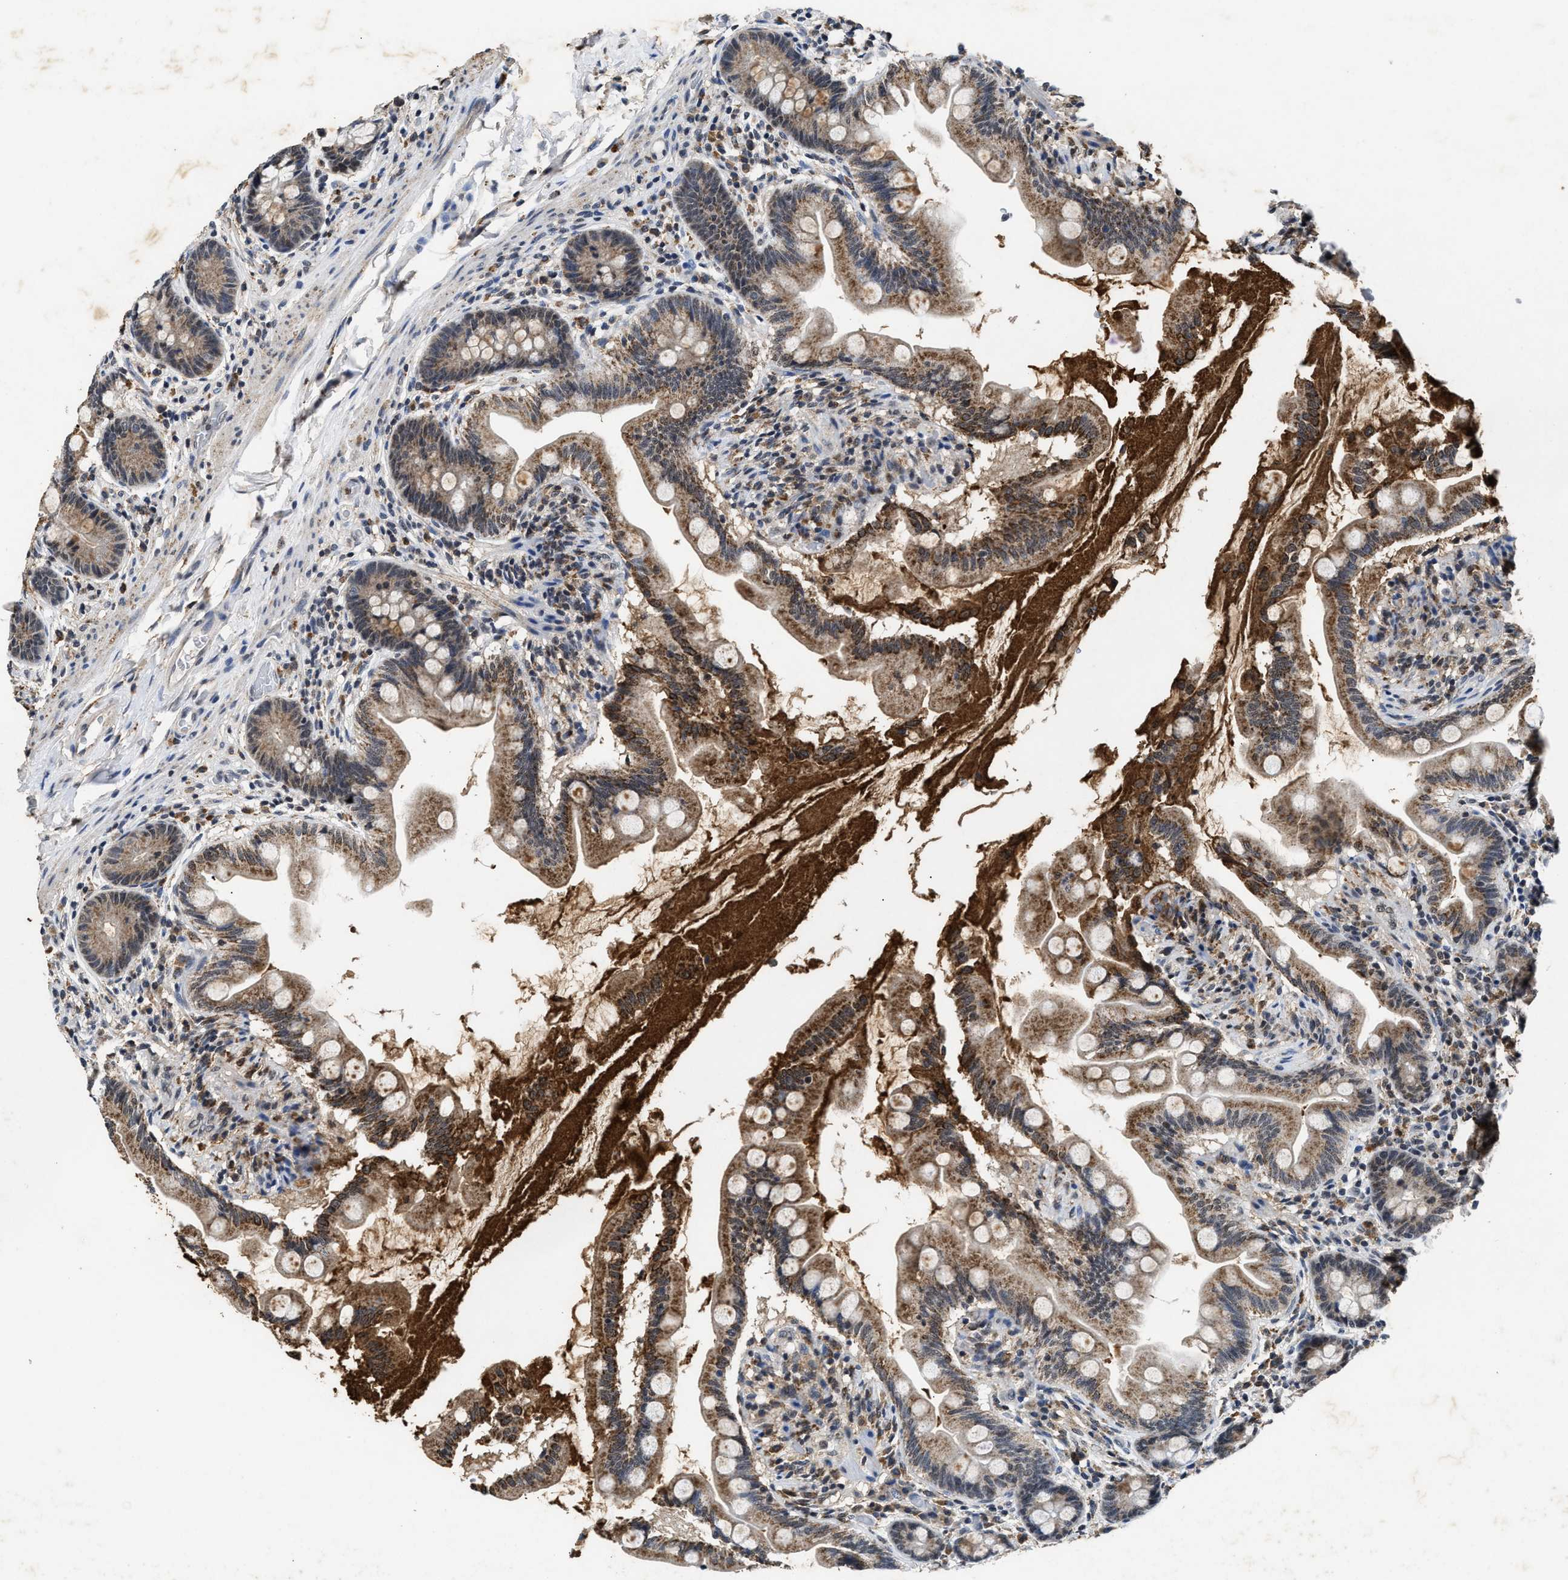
{"staining": {"intensity": "moderate", "quantity": ">75%", "location": "cytoplasmic/membranous"}, "tissue": "small intestine", "cell_type": "Glandular cells", "image_type": "normal", "snomed": [{"axis": "morphology", "description": "Normal tissue, NOS"}, {"axis": "topography", "description": "Small intestine"}], "caption": "This micrograph demonstrates unremarkable small intestine stained with IHC to label a protein in brown. The cytoplasmic/membranous of glandular cells show moderate positivity for the protein. Nuclei are counter-stained blue.", "gene": "ACOX1", "patient": {"sex": "female", "age": 56}}